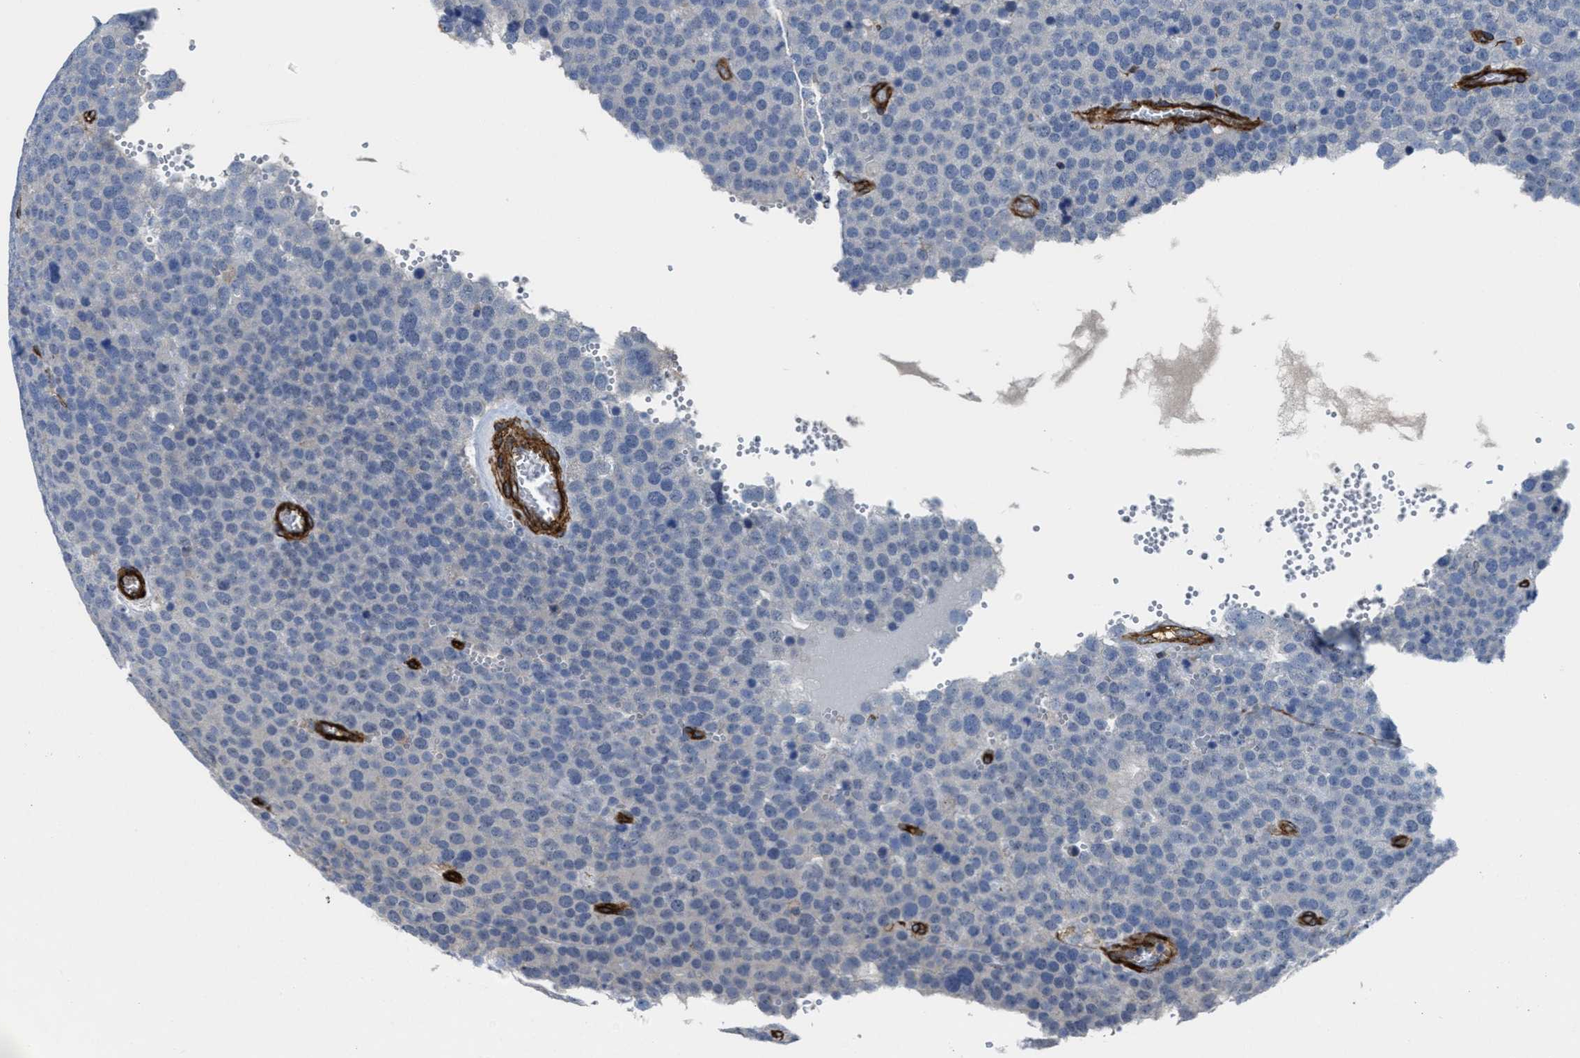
{"staining": {"intensity": "negative", "quantity": "none", "location": "none"}, "tissue": "testis cancer", "cell_type": "Tumor cells", "image_type": "cancer", "snomed": [{"axis": "morphology", "description": "Normal tissue, NOS"}, {"axis": "morphology", "description": "Seminoma, NOS"}, {"axis": "topography", "description": "Testis"}], "caption": "An IHC histopathology image of testis seminoma is shown. There is no staining in tumor cells of testis seminoma. The staining is performed using DAB (3,3'-diaminobenzidine) brown chromogen with nuclei counter-stained in using hematoxylin.", "gene": "NAB1", "patient": {"sex": "male", "age": 71}}